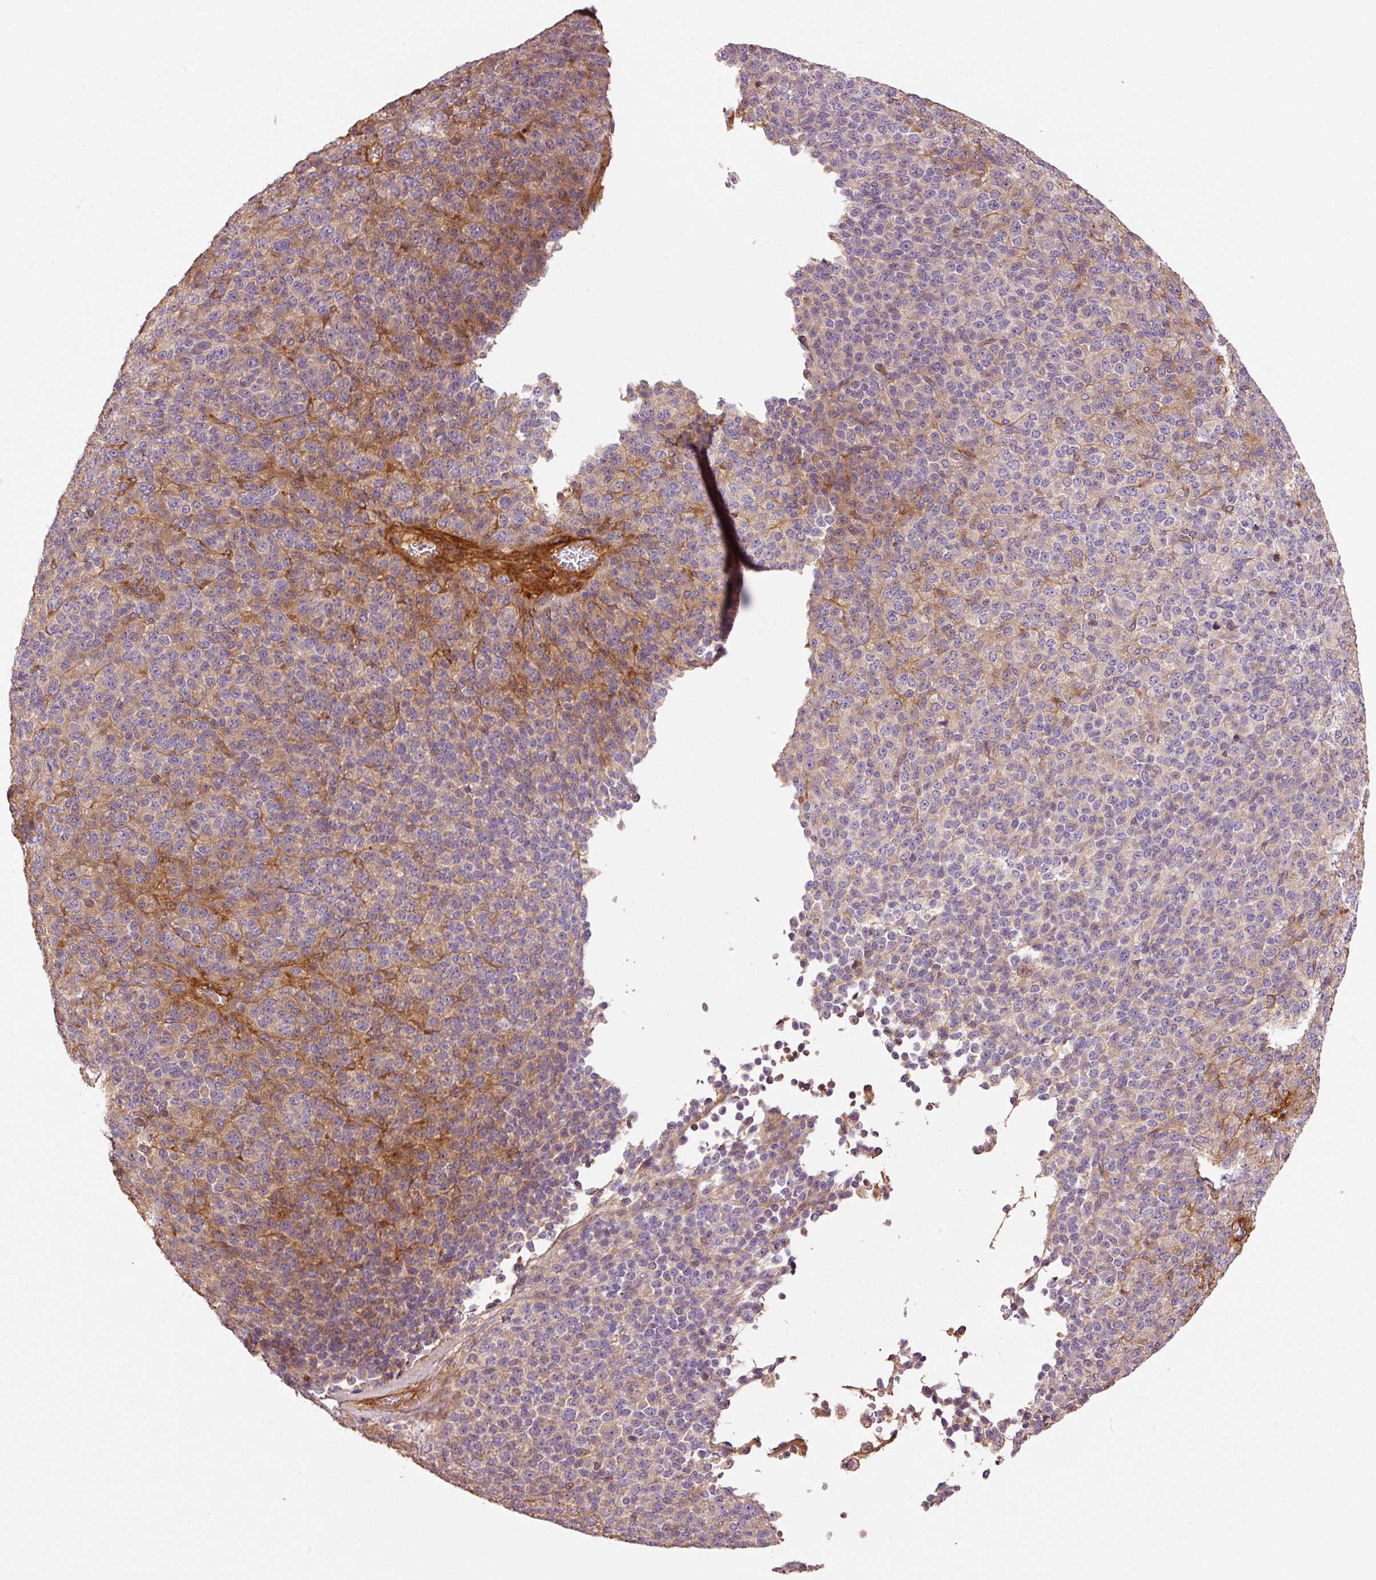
{"staining": {"intensity": "weak", "quantity": "<25%", "location": "cytoplasmic/membranous"}, "tissue": "melanoma", "cell_type": "Tumor cells", "image_type": "cancer", "snomed": [{"axis": "morphology", "description": "Malignant melanoma, Metastatic site"}, {"axis": "topography", "description": "Brain"}], "caption": "Immunohistochemistry photomicrograph of human melanoma stained for a protein (brown), which exhibits no positivity in tumor cells.", "gene": "NID2", "patient": {"sex": "female", "age": 56}}